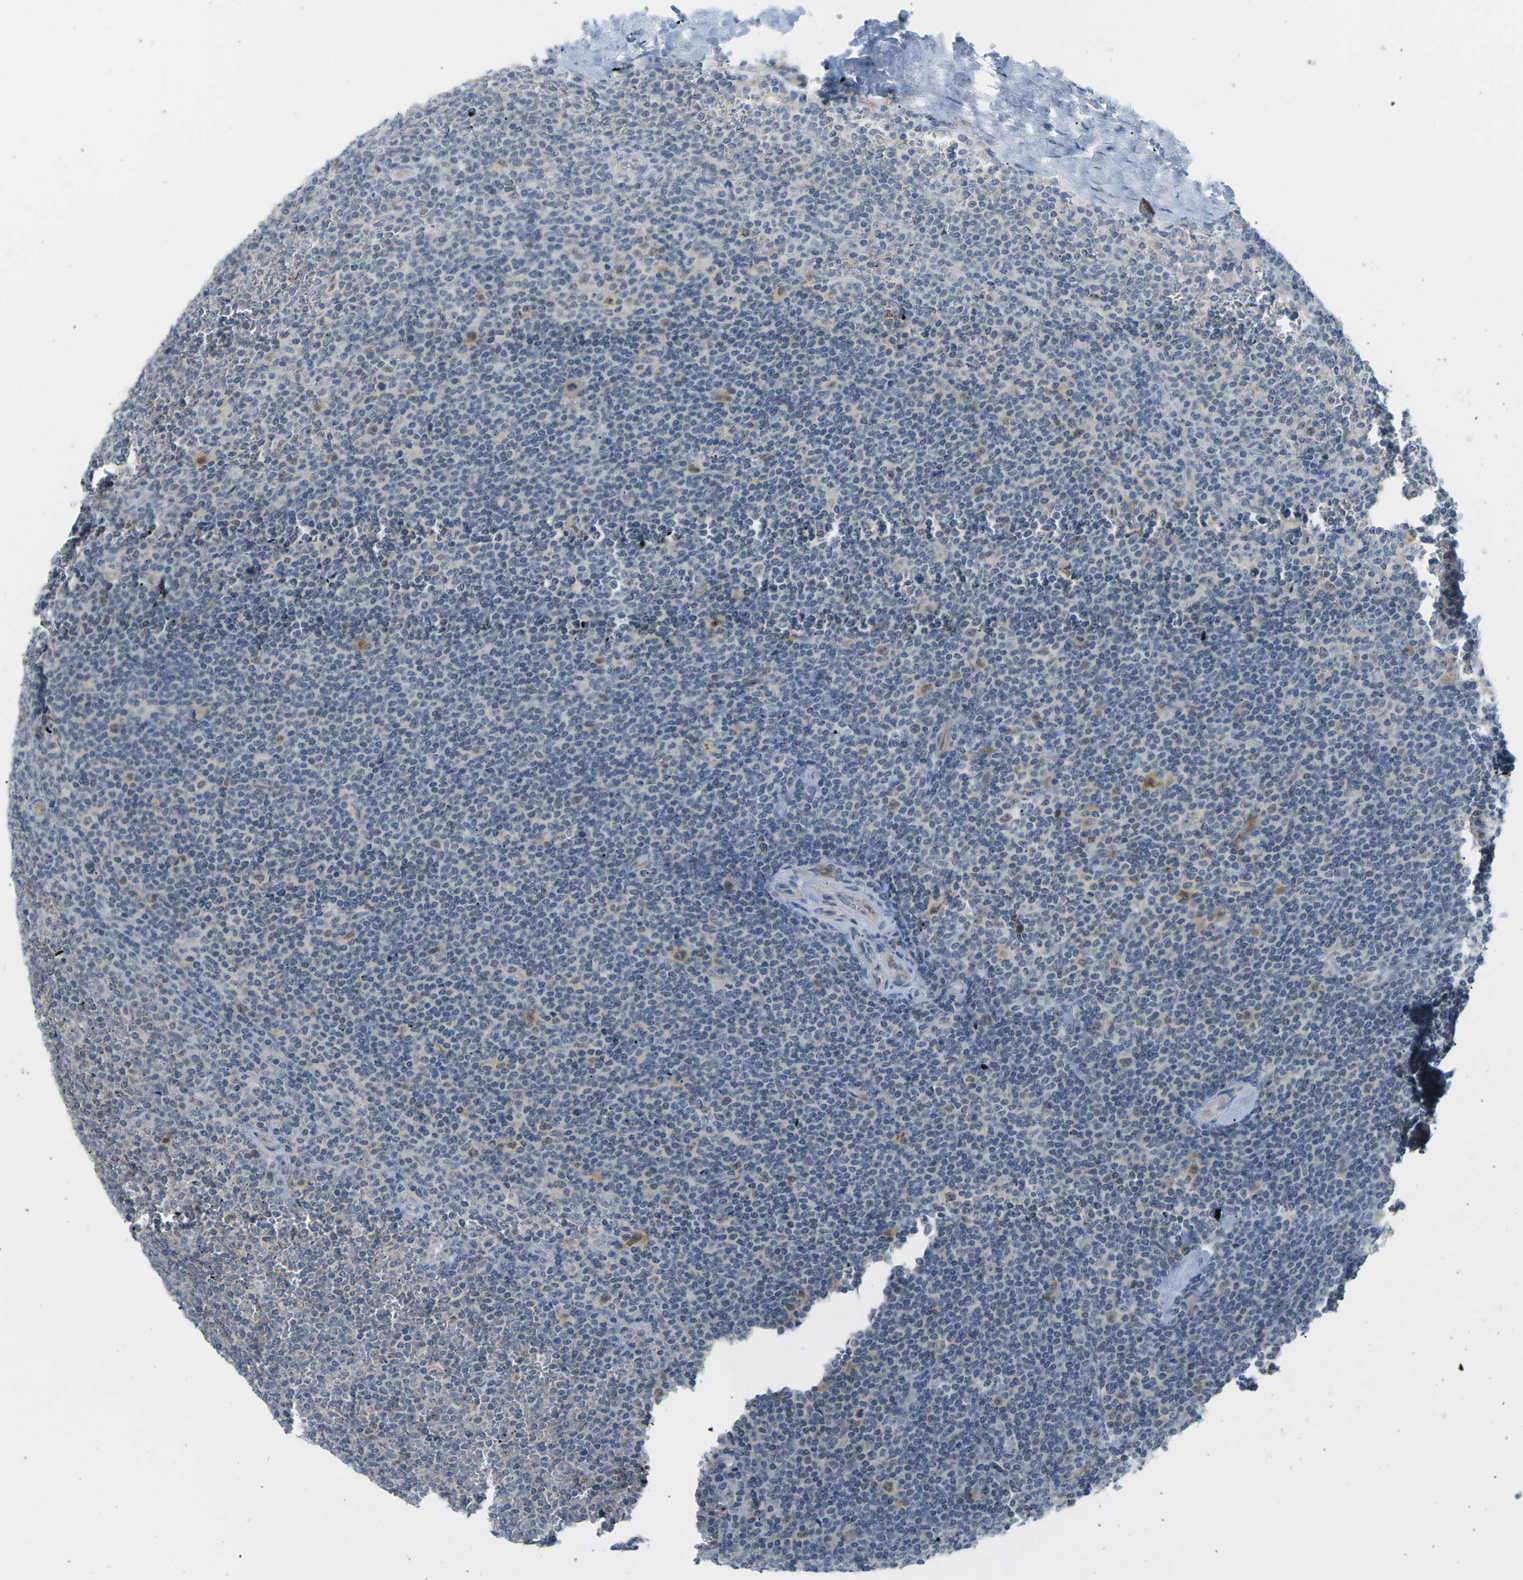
{"staining": {"intensity": "negative", "quantity": "none", "location": "none"}, "tissue": "lymphoma", "cell_type": "Tumor cells", "image_type": "cancer", "snomed": [{"axis": "morphology", "description": "Malignant lymphoma, non-Hodgkin's type, Low grade"}, {"axis": "topography", "description": "Spleen"}], "caption": "The image exhibits no staining of tumor cells in lymphoma.", "gene": "PSAT1", "patient": {"sex": "female", "age": 19}}